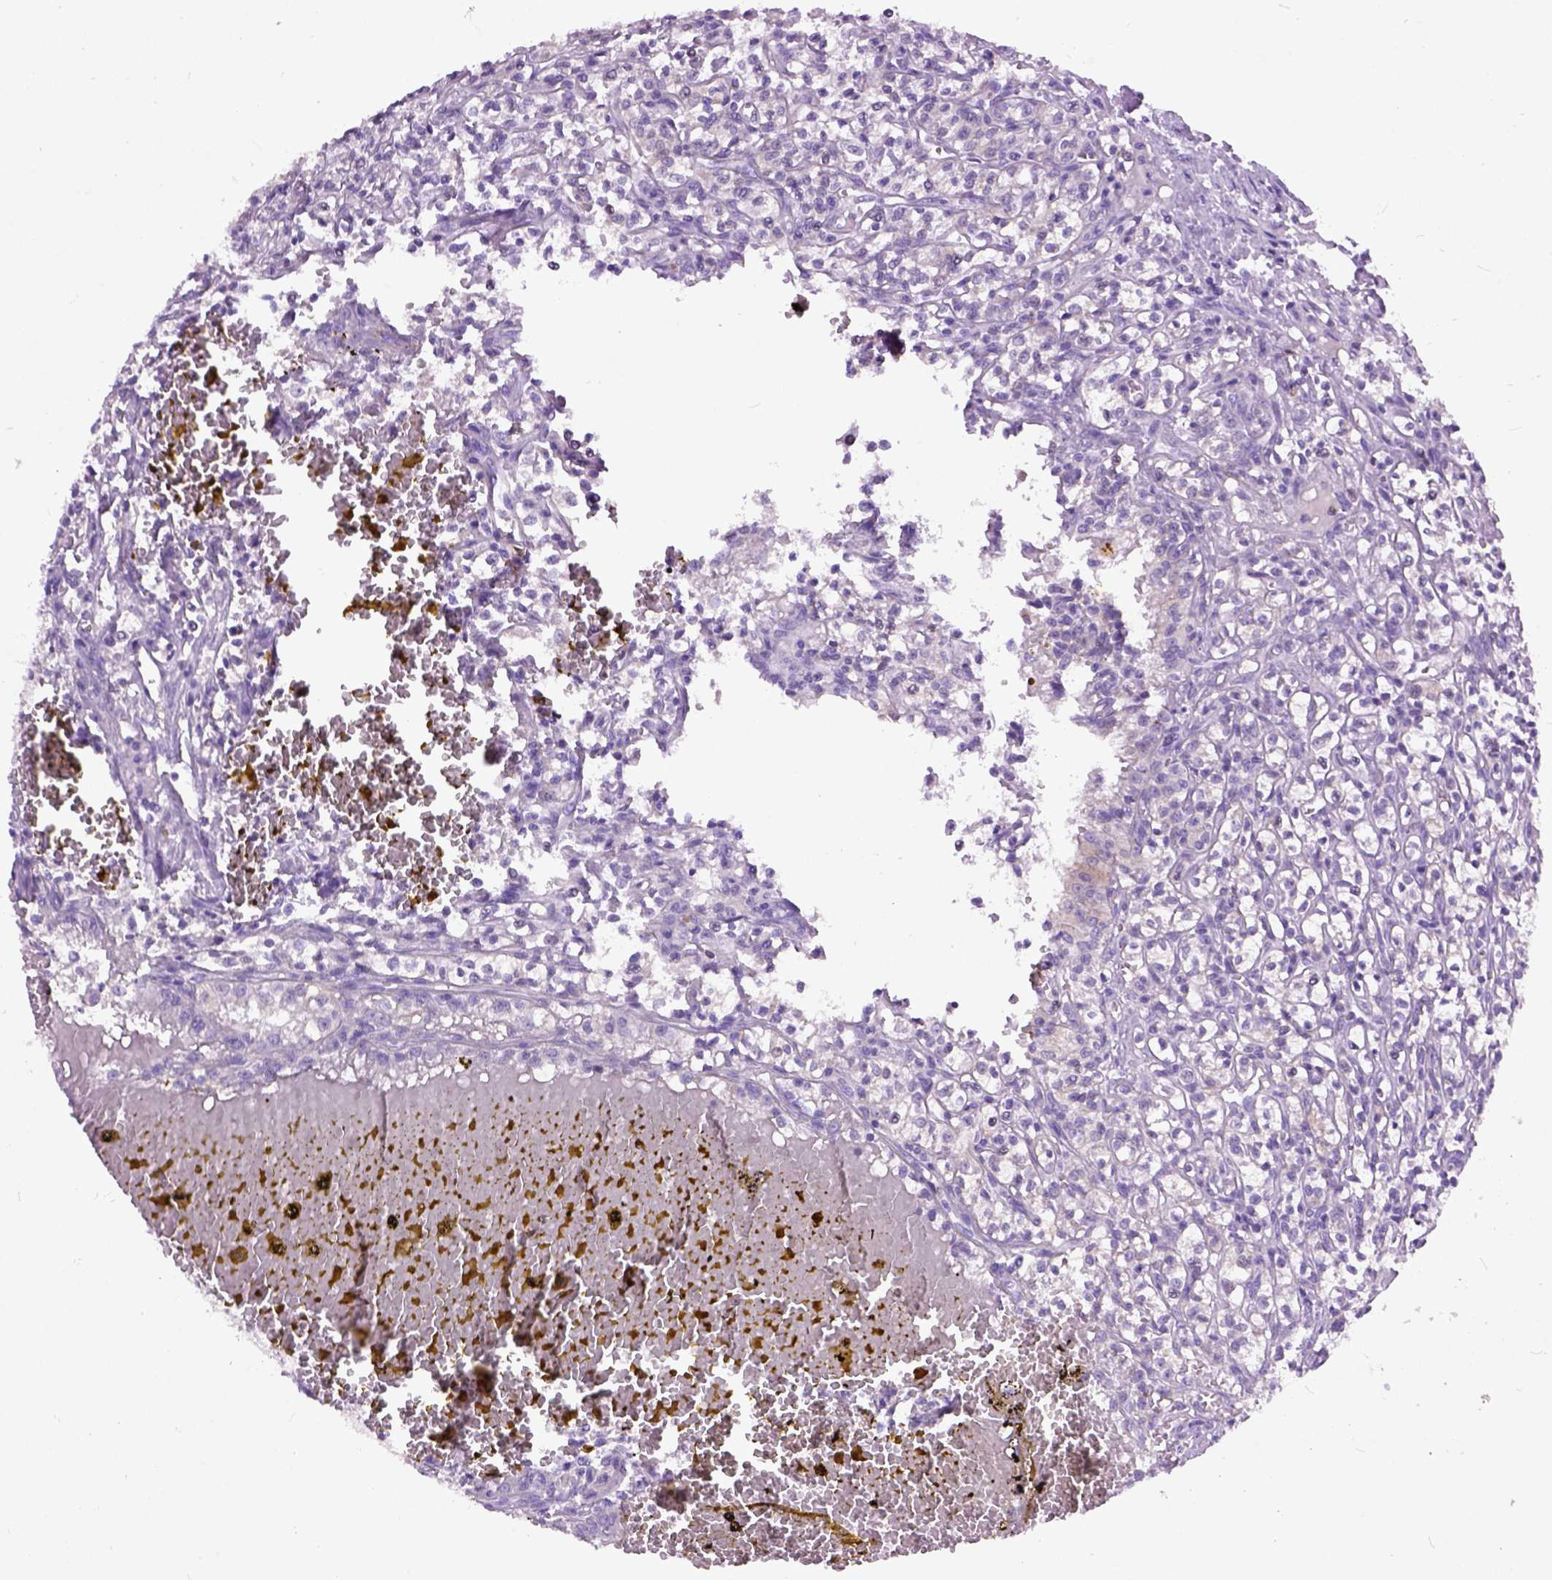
{"staining": {"intensity": "weak", "quantity": "<25%", "location": "cytoplasmic/membranous"}, "tissue": "renal cancer", "cell_type": "Tumor cells", "image_type": "cancer", "snomed": [{"axis": "morphology", "description": "Adenocarcinoma, NOS"}, {"axis": "topography", "description": "Kidney"}], "caption": "Renal cancer was stained to show a protein in brown. There is no significant expression in tumor cells.", "gene": "MAPT", "patient": {"sex": "male", "age": 36}}